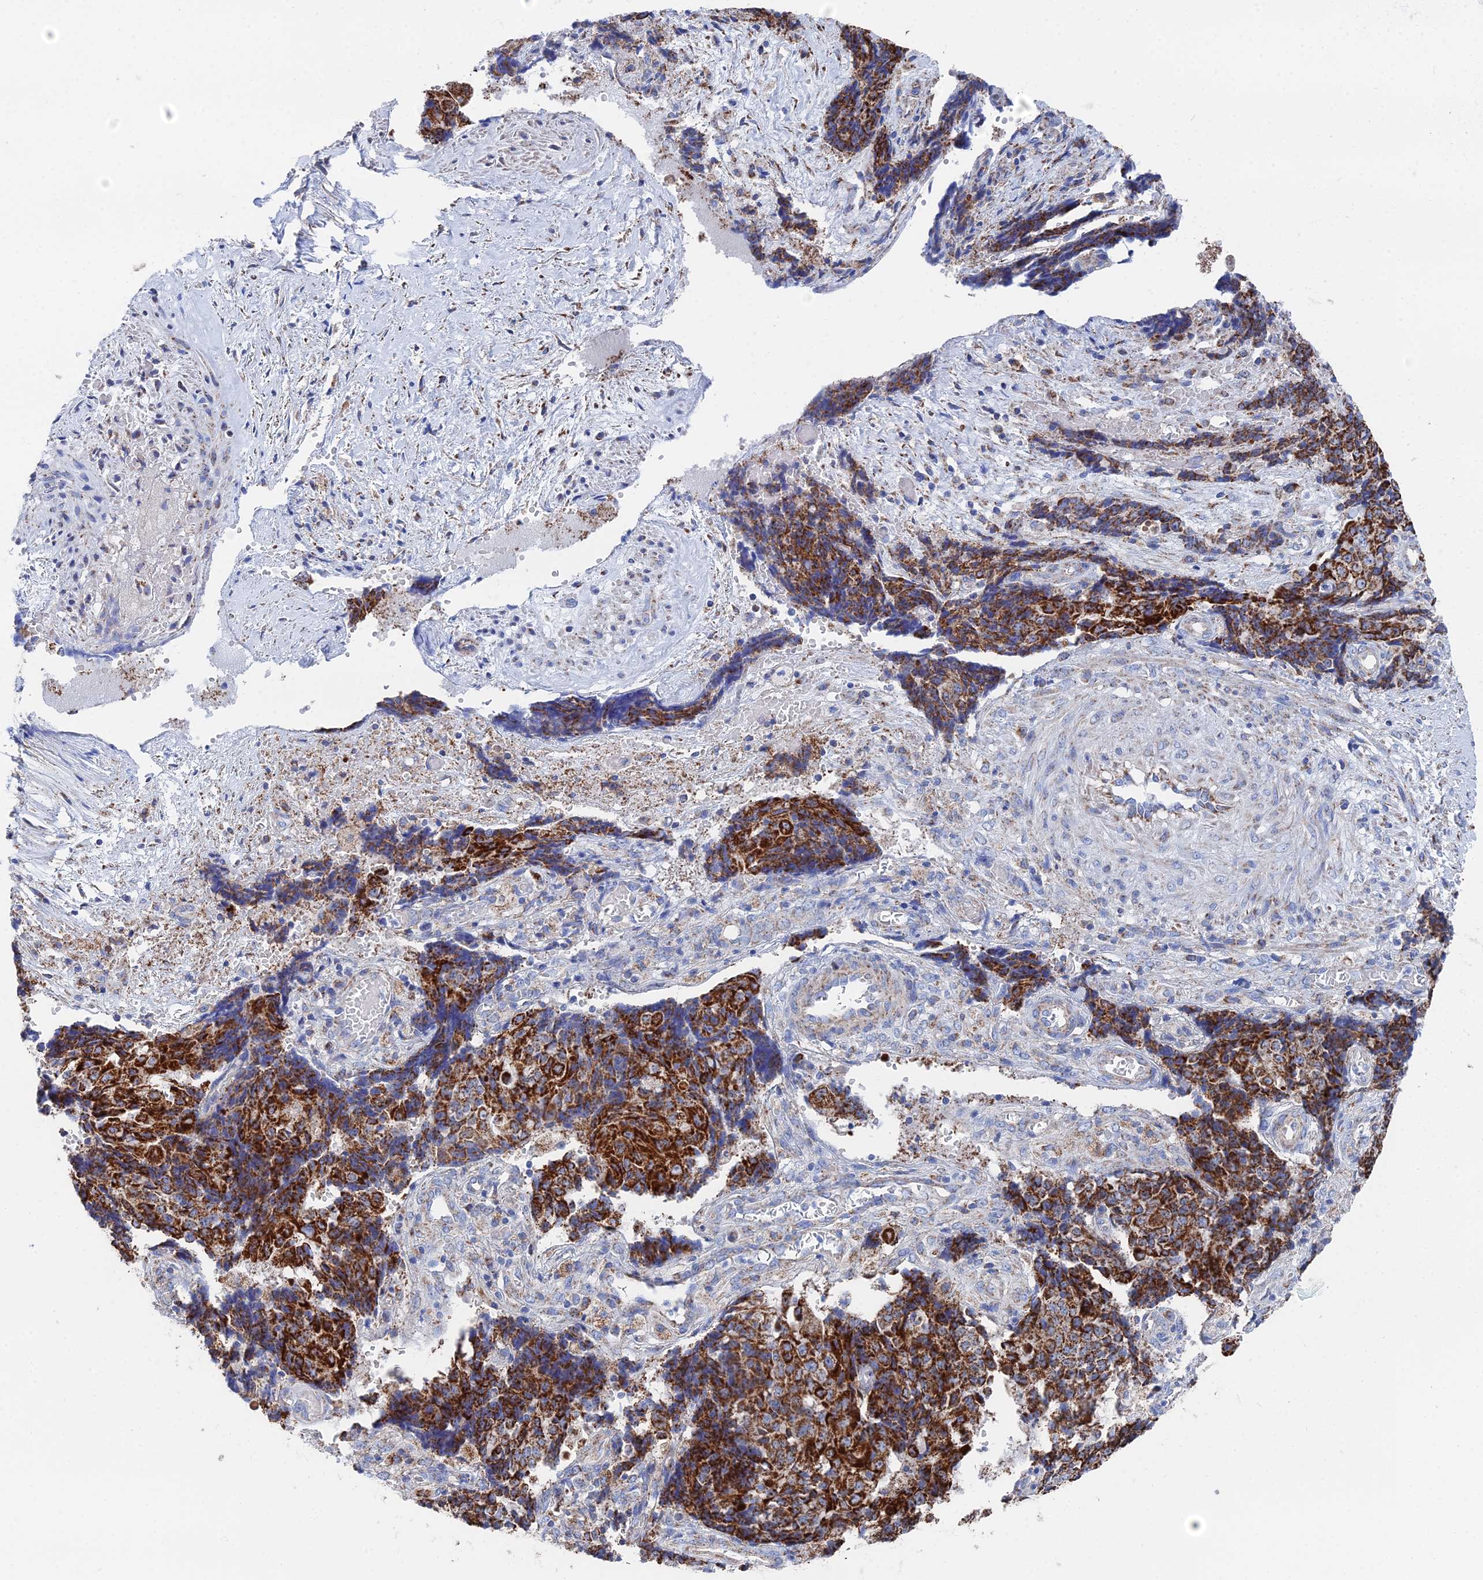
{"staining": {"intensity": "strong", "quantity": ">75%", "location": "cytoplasmic/membranous"}, "tissue": "ovarian cancer", "cell_type": "Tumor cells", "image_type": "cancer", "snomed": [{"axis": "morphology", "description": "Carcinoma, endometroid"}, {"axis": "topography", "description": "Ovary"}], "caption": "The image exhibits staining of ovarian endometroid carcinoma, revealing strong cytoplasmic/membranous protein staining (brown color) within tumor cells. (Stains: DAB in brown, nuclei in blue, Microscopy: brightfield microscopy at high magnification).", "gene": "IFT80", "patient": {"sex": "female", "age": 42}}